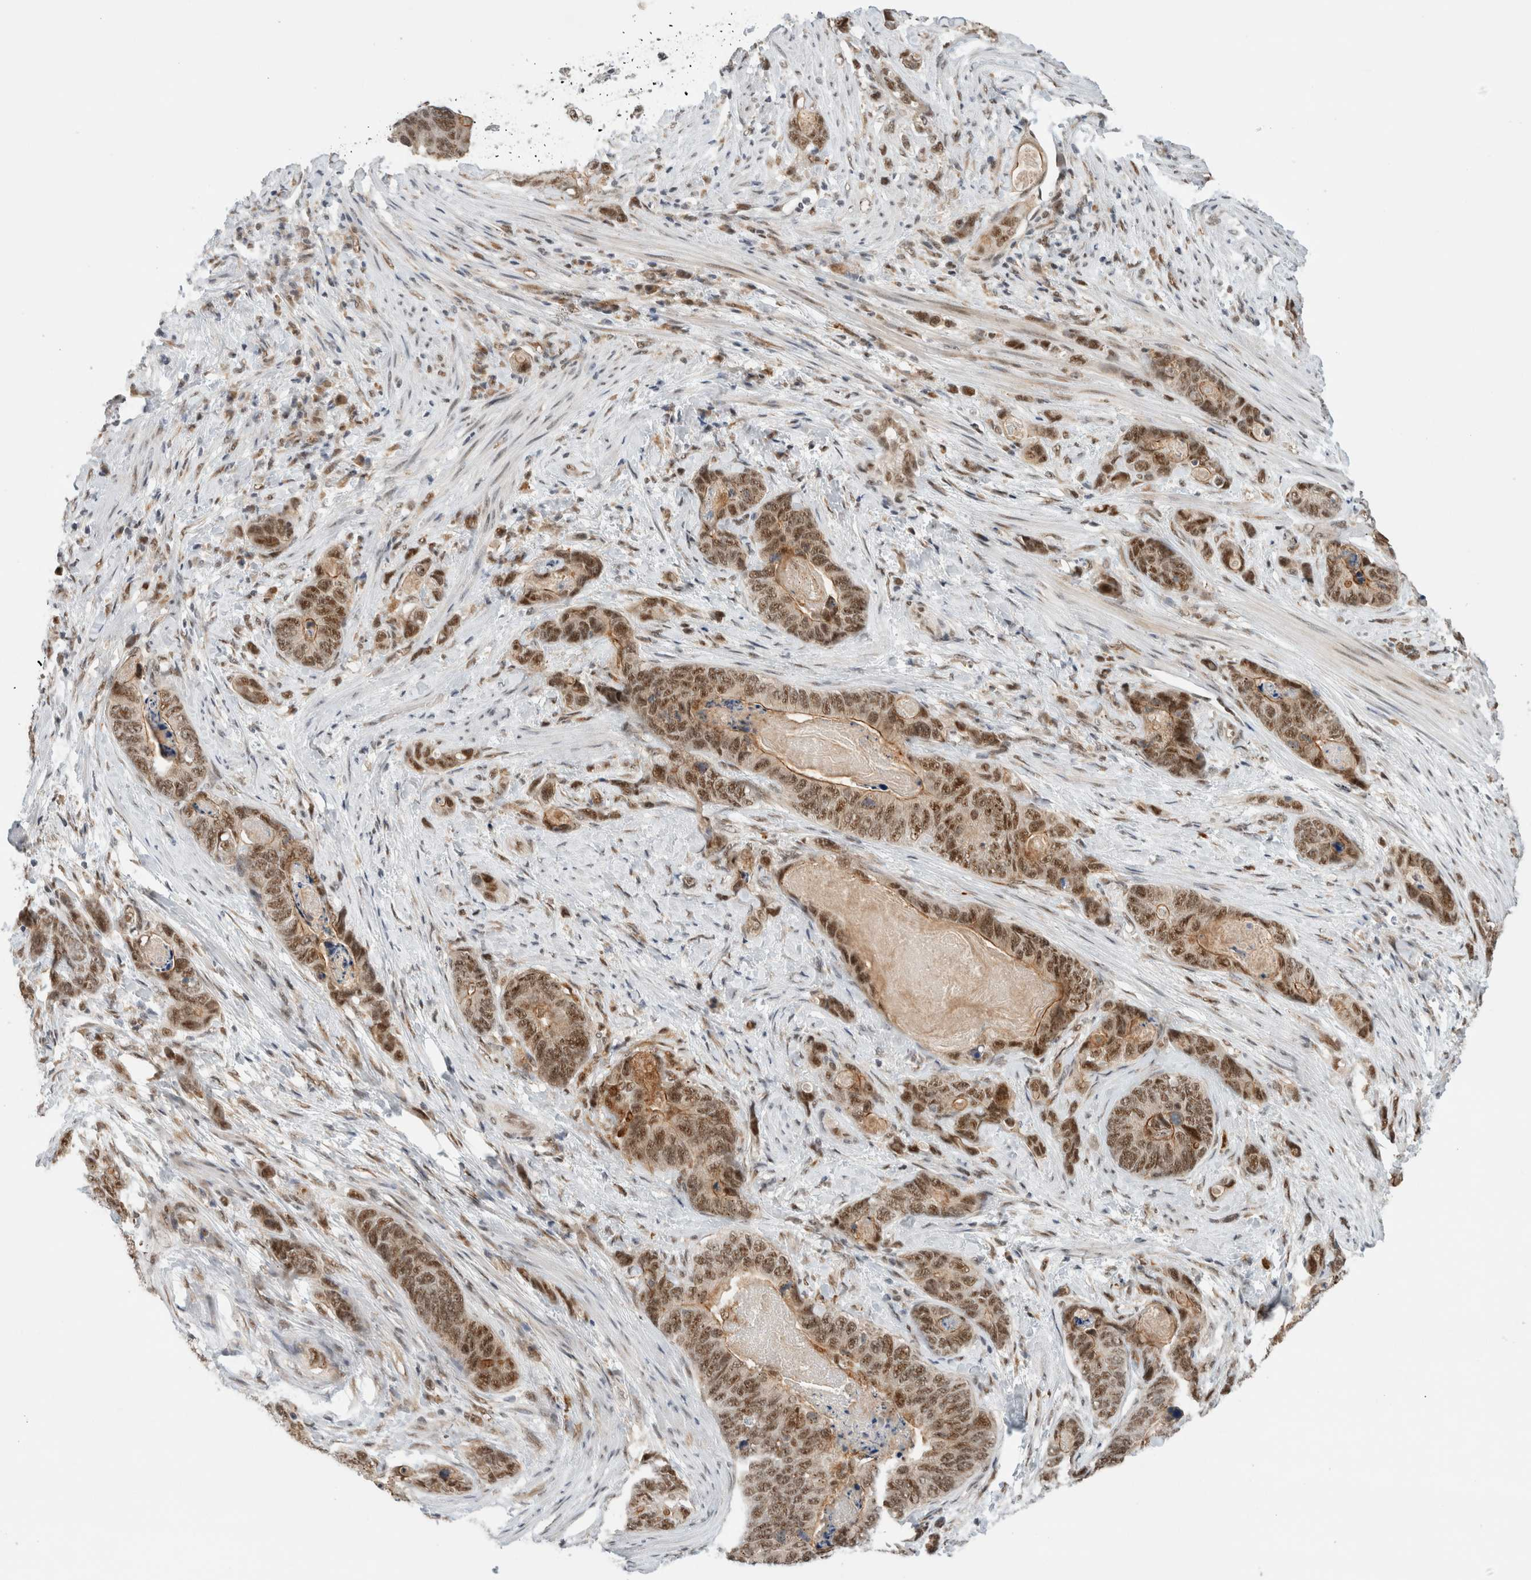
{"staining": {"intensity": "moderate", "quantity": ">75%", "location": "cytoplasmic/membranous,nuclear"}, "tissue": "stomach cancer", "cell_type": "Tumor cells", "image_type": "cancer", "snomed": [{"axis": "morphology", "description": "Normal tissue, NOS"}, {"axis": "morphology", "description": "Adenocarcinoma, NOS"}, {"axis": "topography", "description": "Stomach"}], "caption": "This is an image of immunohistochemistry staining of stomach adenocarcinoma, which shows moderate positivity in the cytoplasmic/membranous and nuclear of tumor cells.", "gene": "NCAPG2", "patient": {"sex": "female", "age": 89}}